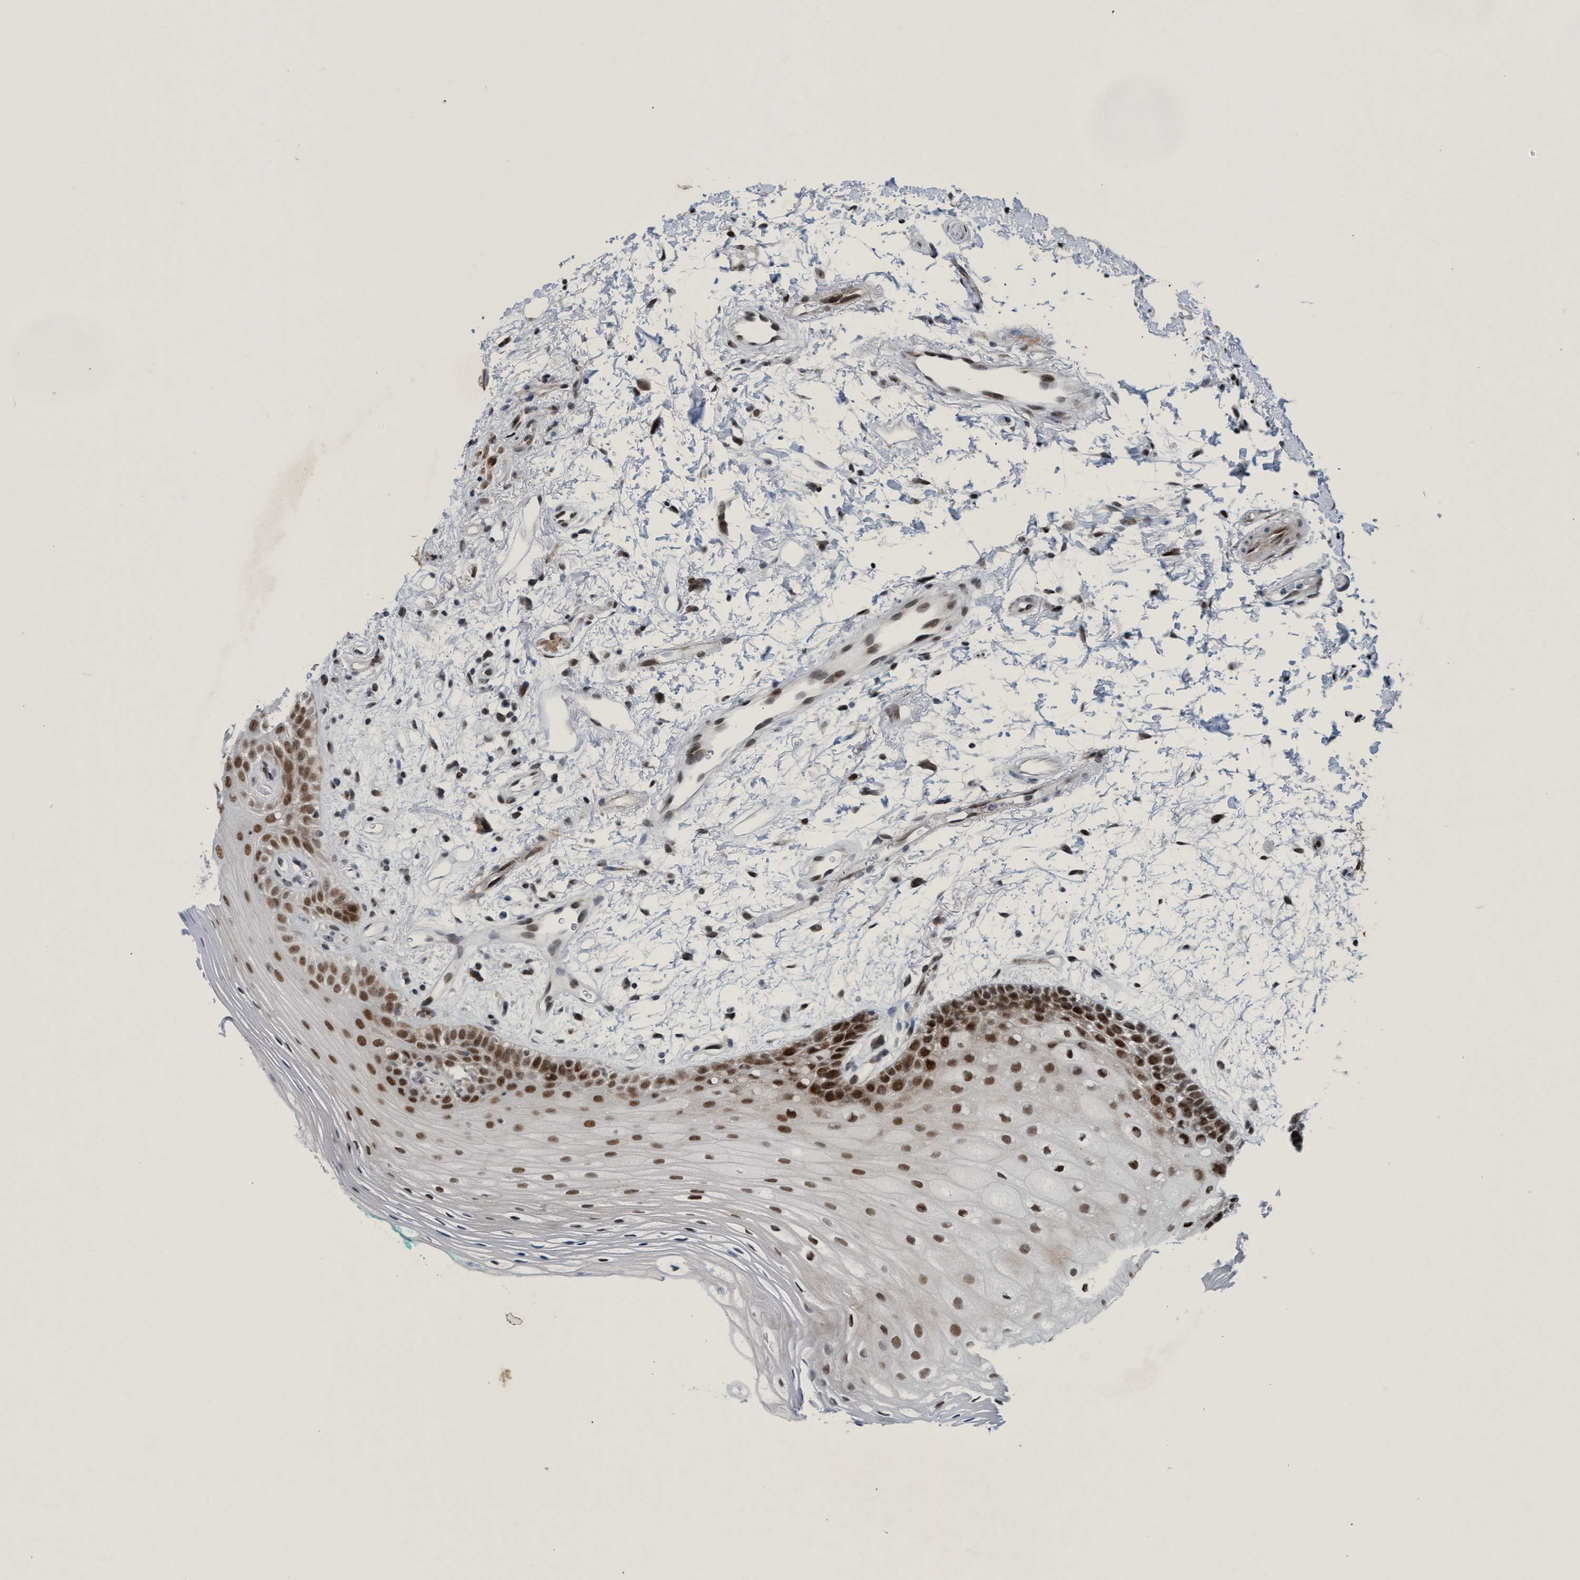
{"staining": {"intensity": "strong", "quantity": ">75%", "location": "nuclear"}, "tissue": "oral mucosa", "cell_type": "Squamous epithelial cells", "image_type": "normal", "snomed": [{"axis": "morphology", "description": "Normal tissue, NOS"}, {"axis": "topography", "description": "Skeletal muscle"}, {"axis": "topography", "description": "Oral tissue"}, {"axis": "topography", "description": "Peripheral nerve tissue"}], "caption": "Immunohistochemical staining of unremarkable human oral mucosa demonstrates >75% levels of strong nuclear protein positivity in approximately >75% of squamous epithelial cells.", "gene": "CWC27", "patient": {"sex": "female", "age": 84}}